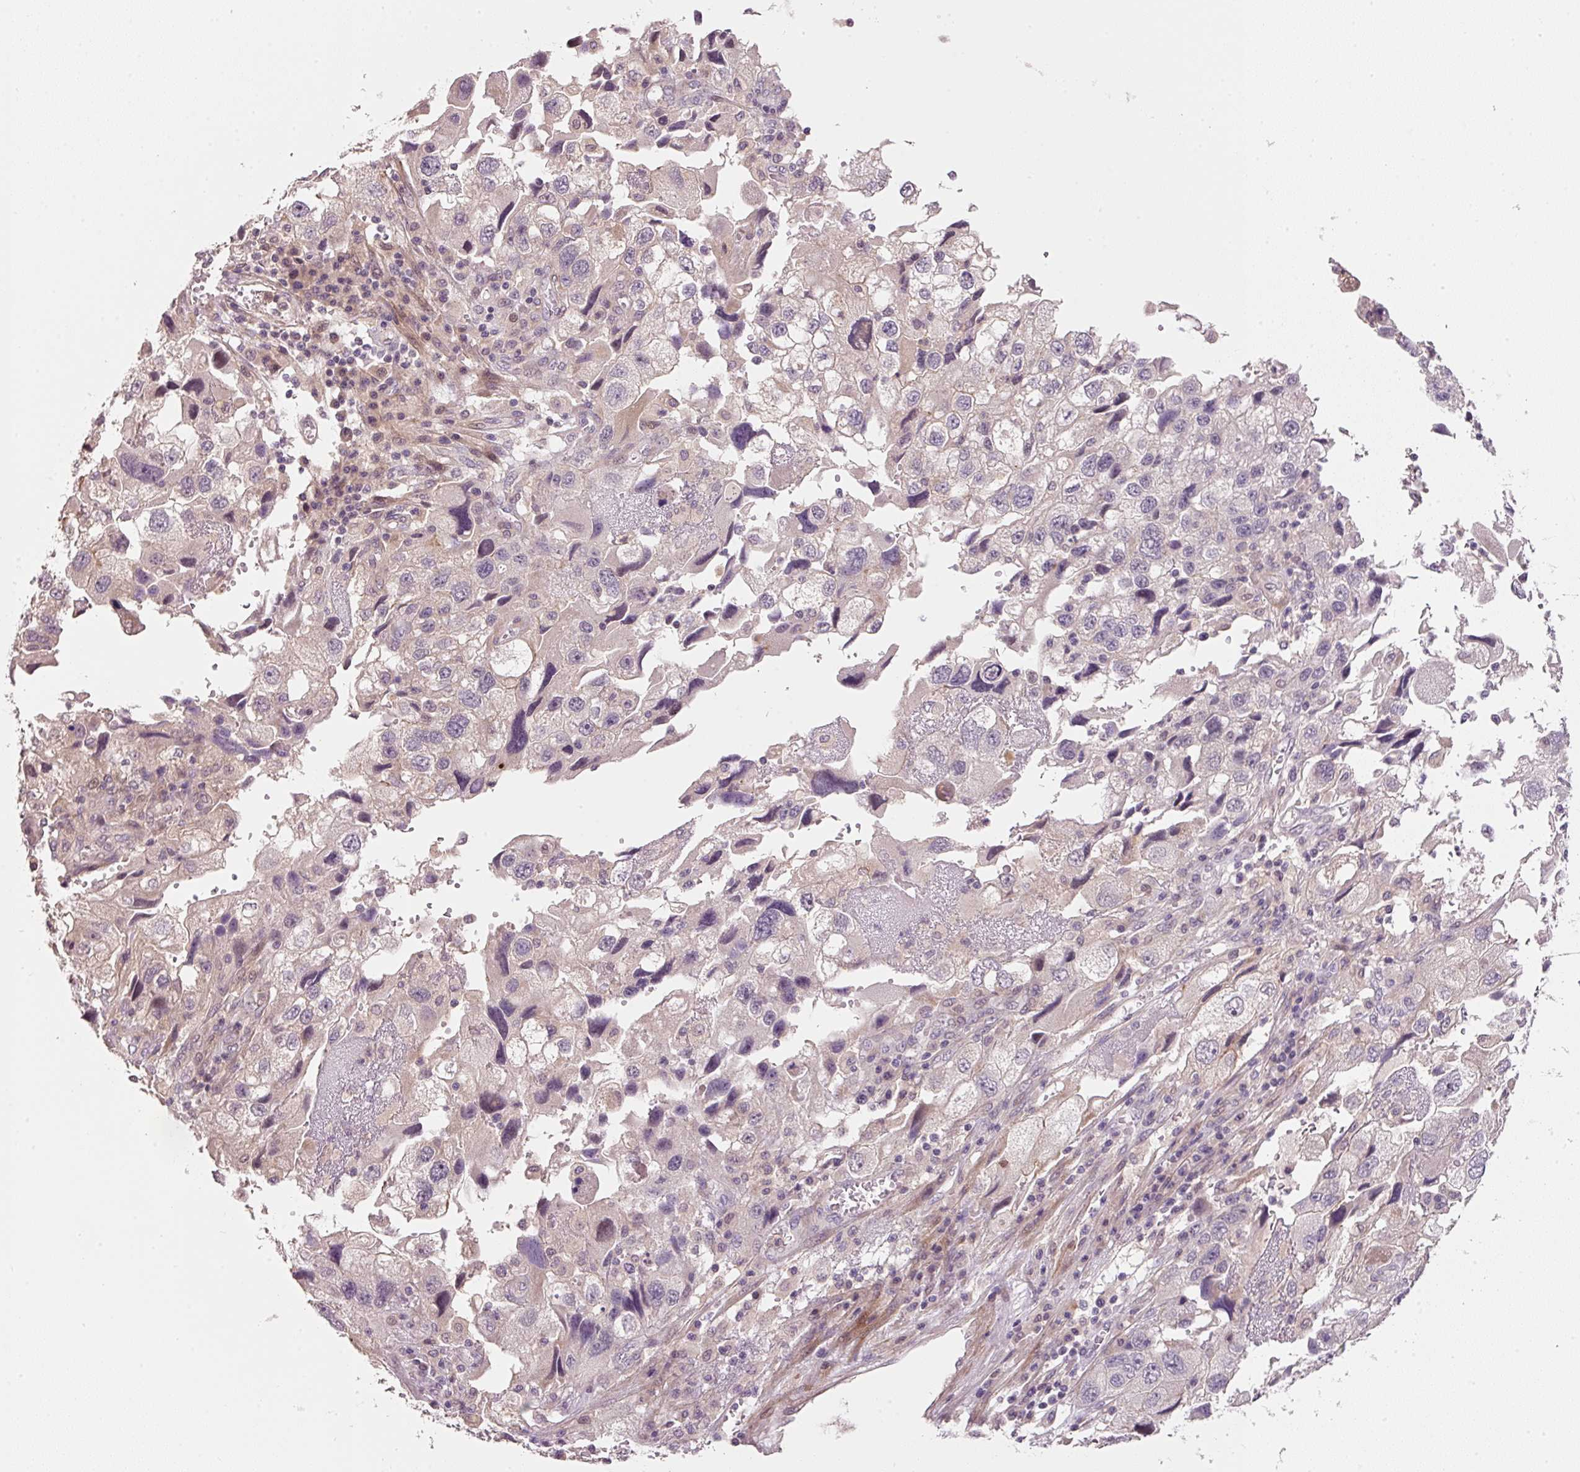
{"staining": {"intensity": "negative", "quantity": "none", "location": "none"}, "tissue": "endometrial cancer", "cell_type": "Tumor cells", "image_type": "cancer", "snomed": [{"axis": "morphology", "description": "Adenocarcinoma, NOS"}, {"axis": "topography", "description": "Endometrium"}], "caption": "Immunohistochemistry (IHC) image of endometrial adenocarcinoma stained for a protein (brown), which reveals no expression in tumor cells.", "gene": "TIRAP", "patient": {"sex": "female", "age": 49}}